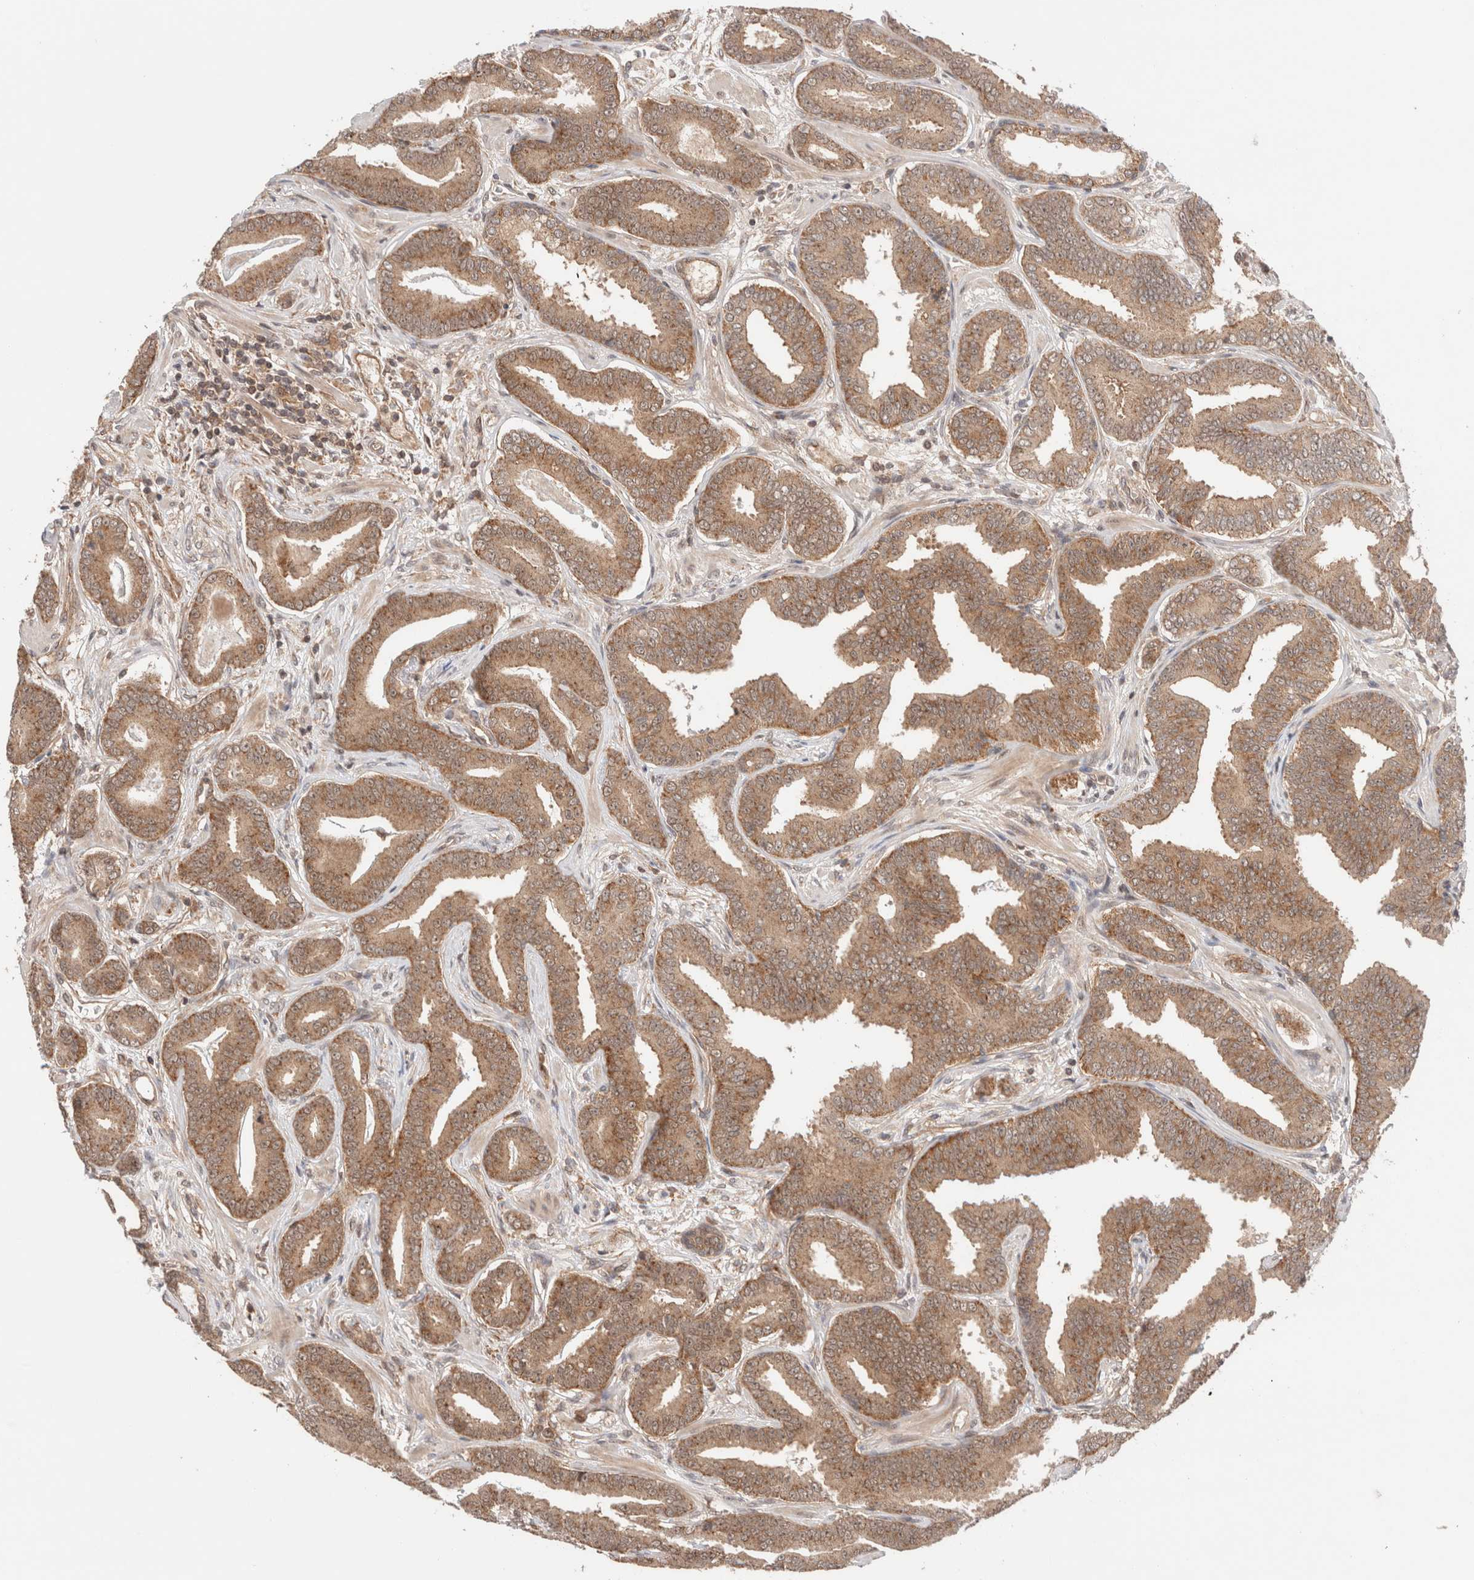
{"staining": {"intensity": "moderate", "quantity": ">75%", "location": "cytoplasmic/membranous,nuclear"}, "tissue": "prostate cancer", "cell_type": "Tumor cells", "image_type": "cancer", "snomed": [{"axis": "morphology", "description": "Adenocarcinoma, Low grade"}, {"axis": "topography", "description": "Prostate"}], "caption": "DAB immunohistochemical staining of prostate cancer demonstrates moderate cytoplasmic/membranous and nuclear protein staining in approximately >75% of tumor cells.", "gene": "SIKE1", "patient": {"sex": "male", "age": 62}}